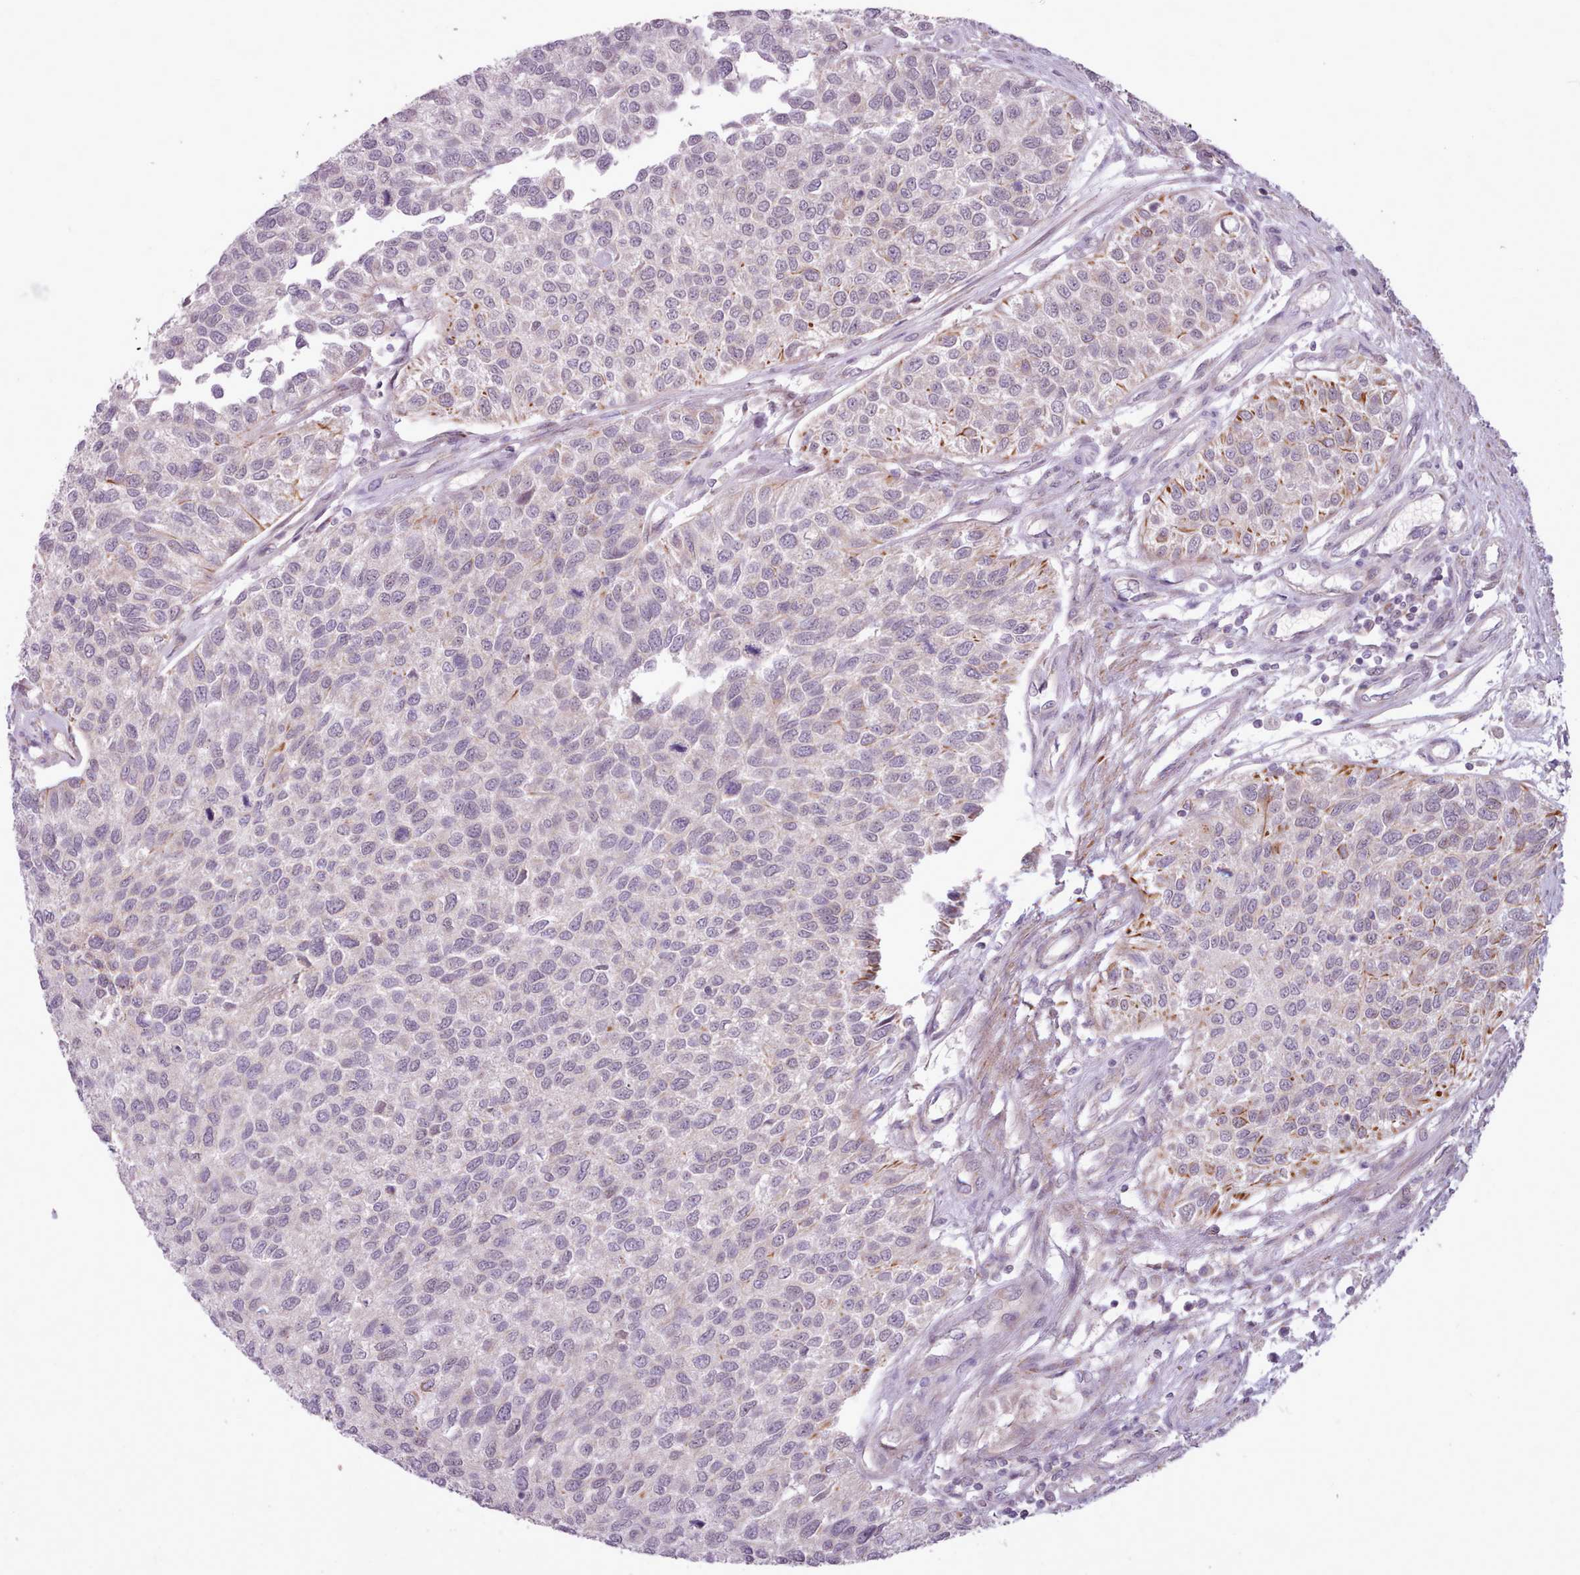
{"staining": {"intensity": "negative", "quantity": "none", "location": "none"}, "tissue": "urothelial cancer", "cell_type": "Tumor cells", "image_type": "cancer", "snomed": [{"axis": "morphology", "description": "Urothelial carcinoma, NOS"}, {"axis": "topography", "description": "Urinary bladder"}], "caption": "Immunohistochemistry micrograph of neoplastic tissue: urothelial cancer stained with DAB (3,3'-diaminobenzidine) reveals no significant protein positivity in tumor cells.", "gene": "LIN7C", "patient": {"sex": "male", "age": 55}}